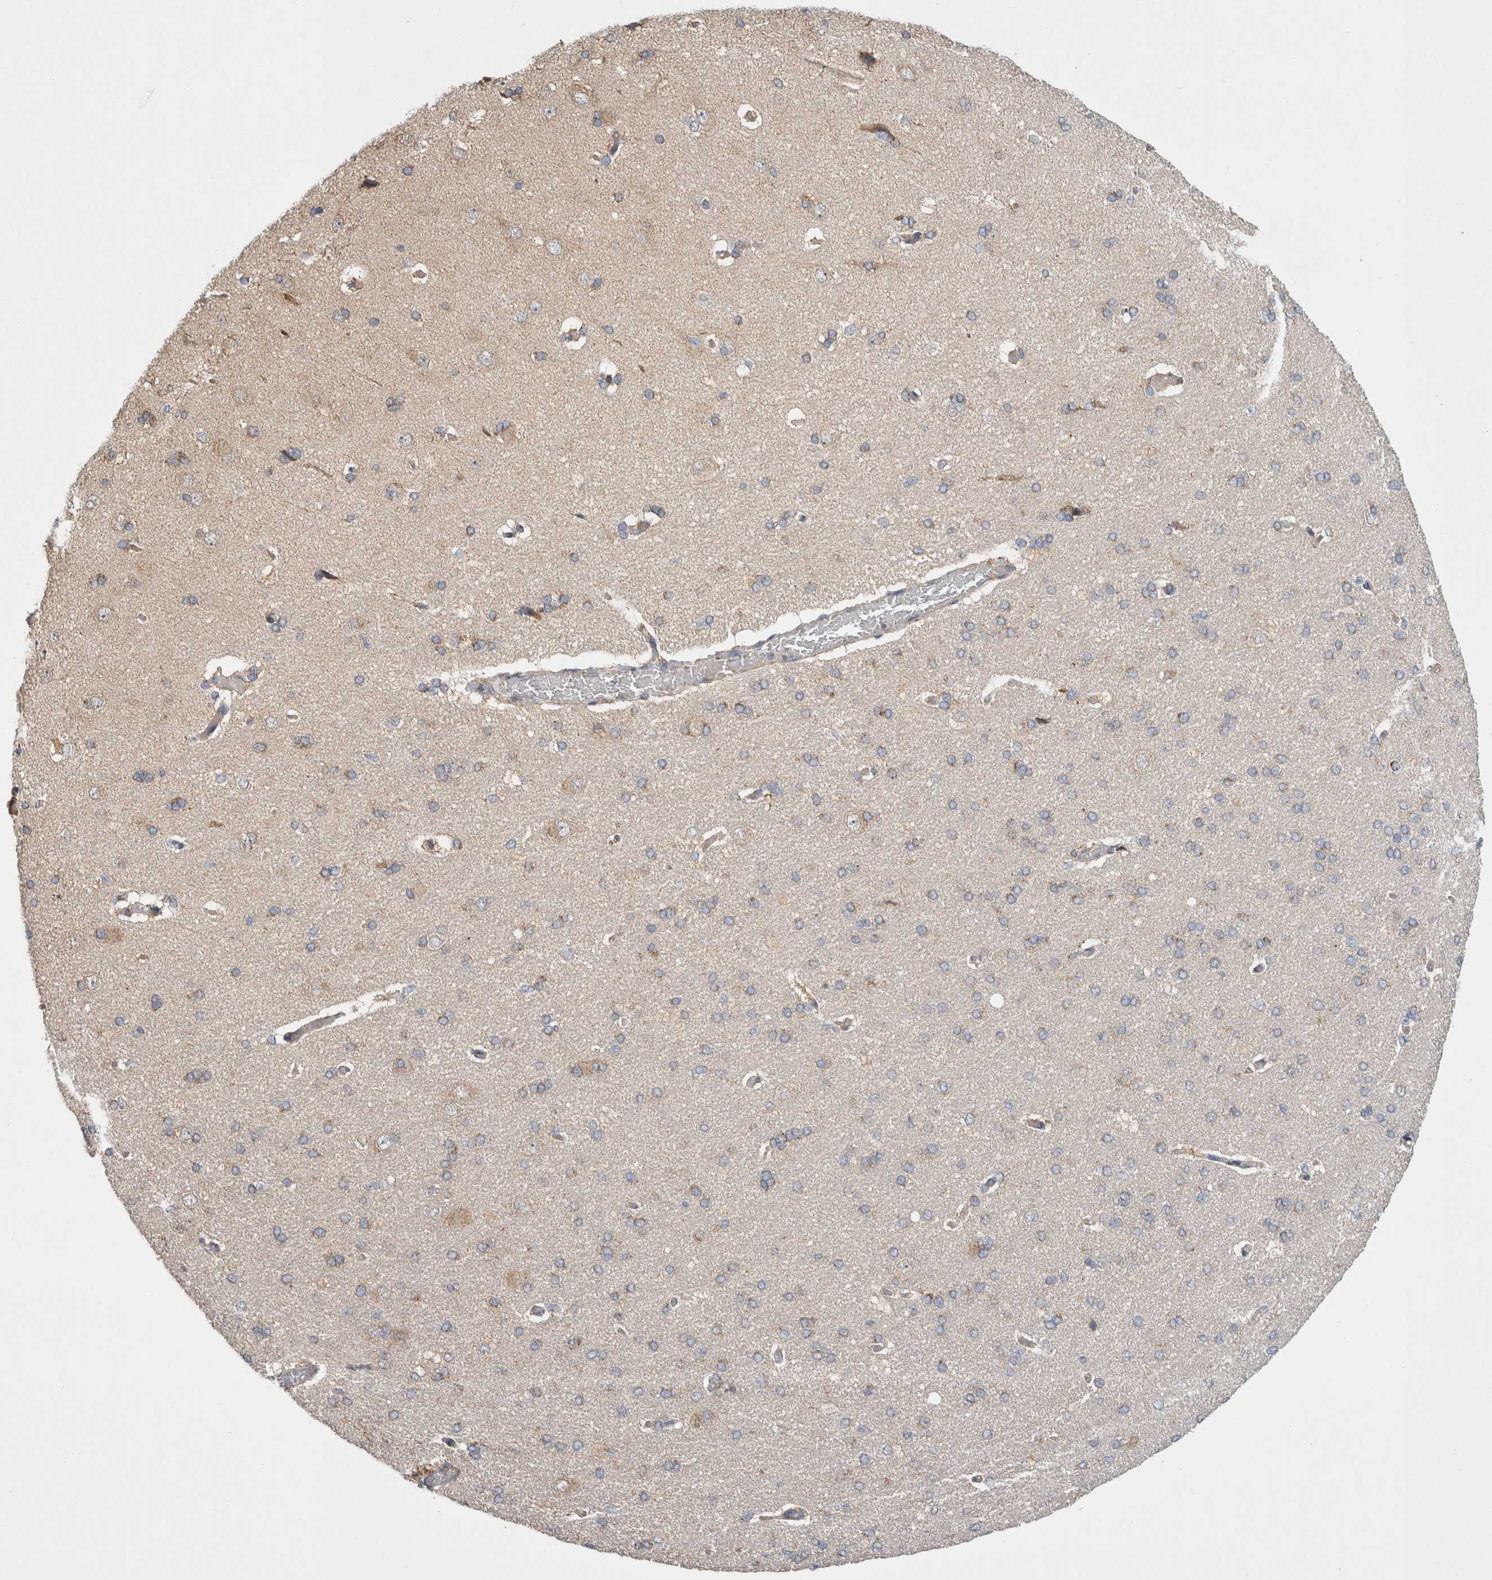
{"staining": {"intensity": "negative", "quantity": "none", "location": "none"}, "tissue": "cerebral cortex", "cell_type": "Endothelial cells", "image_type": "normal", "snomed": [{"axis": "morphology", "description": "Normal tissue, NOS"}, {"axis": "topography", "description": "Cerebral cortex"}], "caption": "IHC photomicrograph of normal human cerebral cortex stained for a protein (brown), which reveals no staining in endothelial cells.", "gene": "IARS2", "patient": {"sex": "male", "age": 62}}